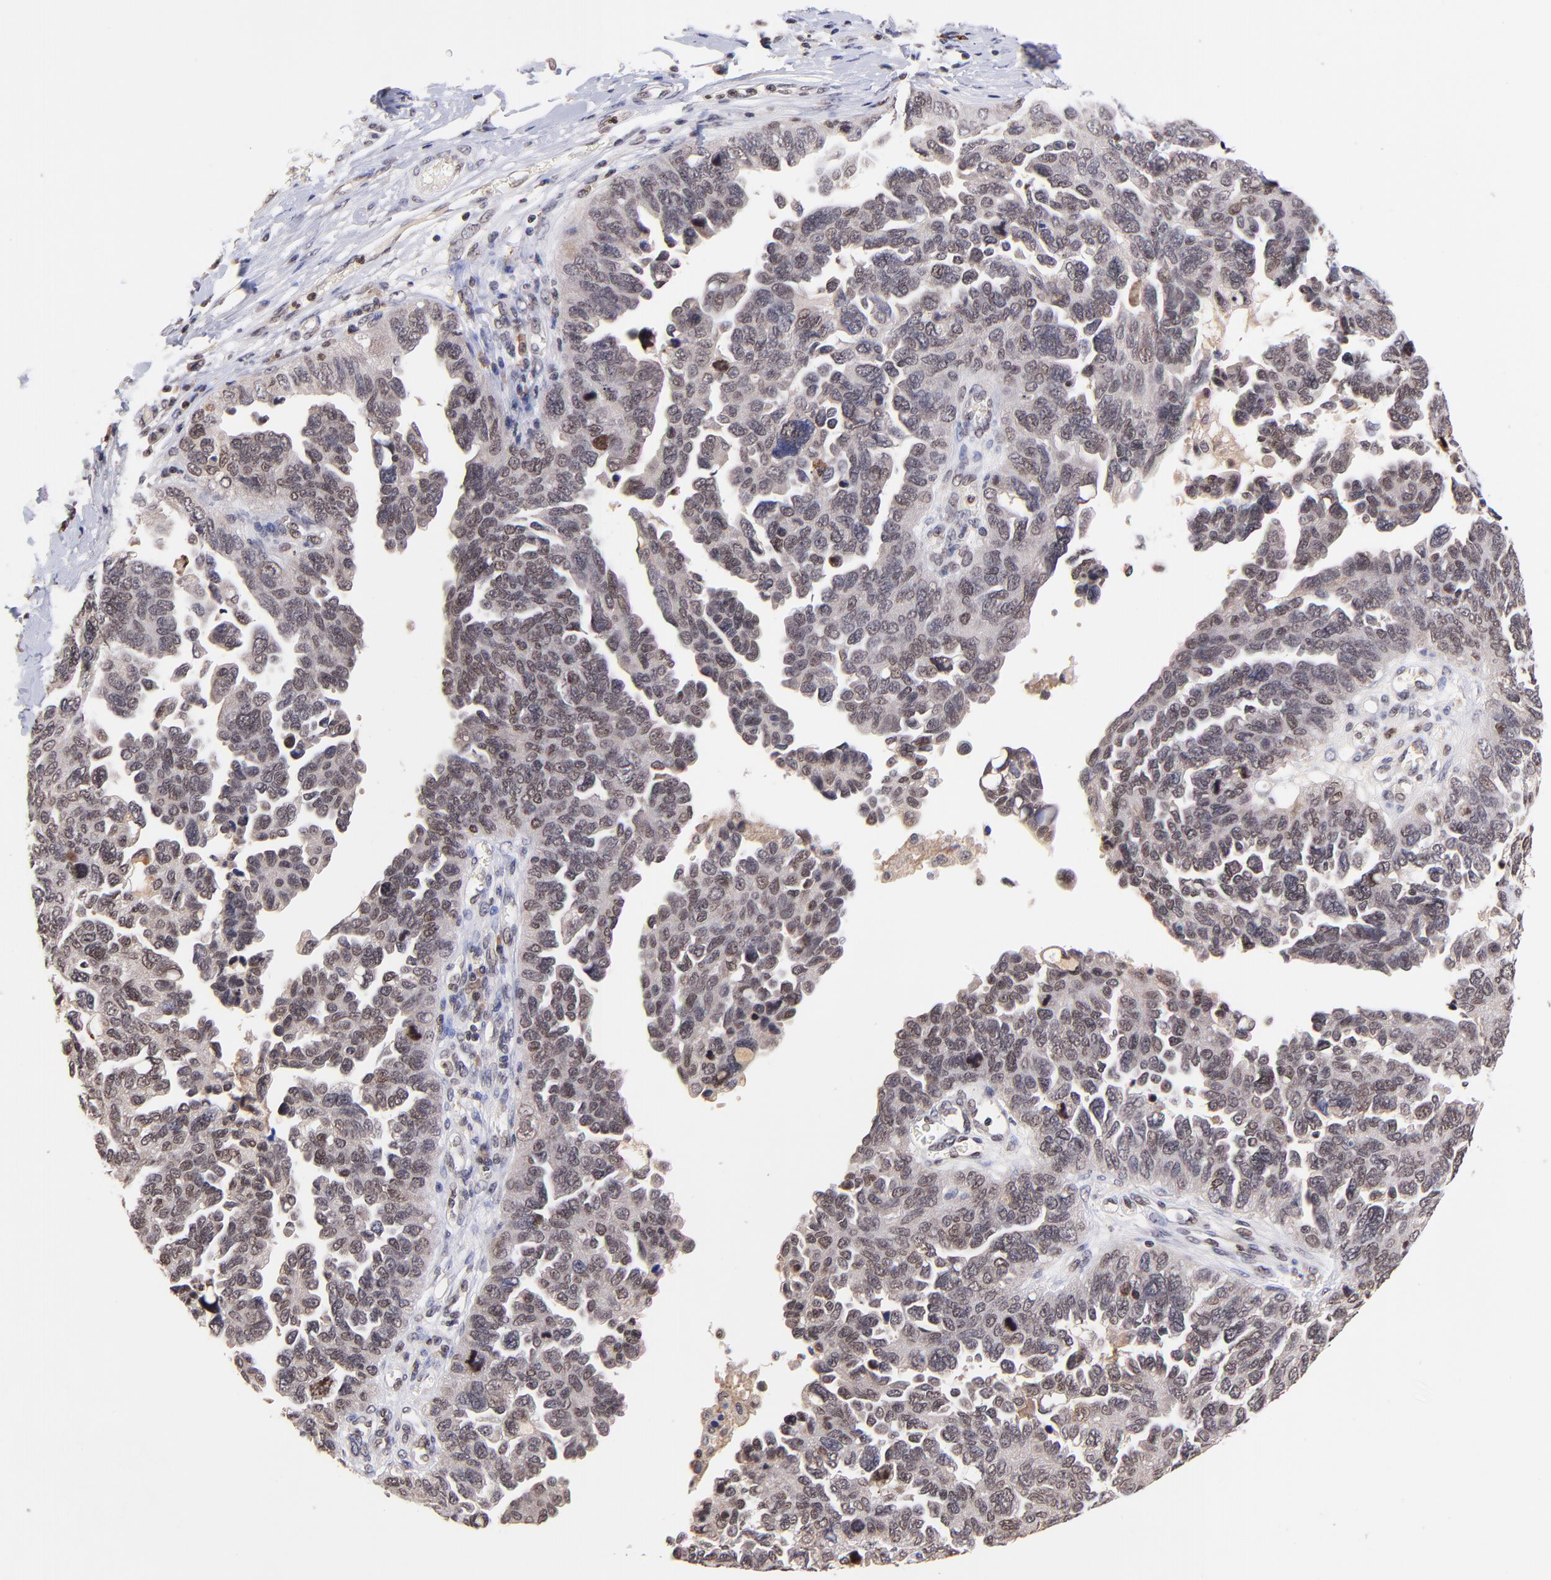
{"staining": {"intensity": "moderate", "quantity": "25%-75%", "location": "cytoplasmic/membranous,nuclear"}, "tissue": "ovarian cancer", "cell_type": "Tumor cells", "image_type": "cancer", "snomed": [{"axis": "morphology", "description": "Cystadenocarcinoma, serous, NOS"}, {"axis": "topography", "description": "Ovary"}], "caption": "A brown stain shows moderate cytoplasmic/membranous and nuclear staining of a protein in serous cystadenocarcinoma (ovarian) tumor cells.", "gene": "WDR25", "patient": {"sex": "female", "age": 64}}